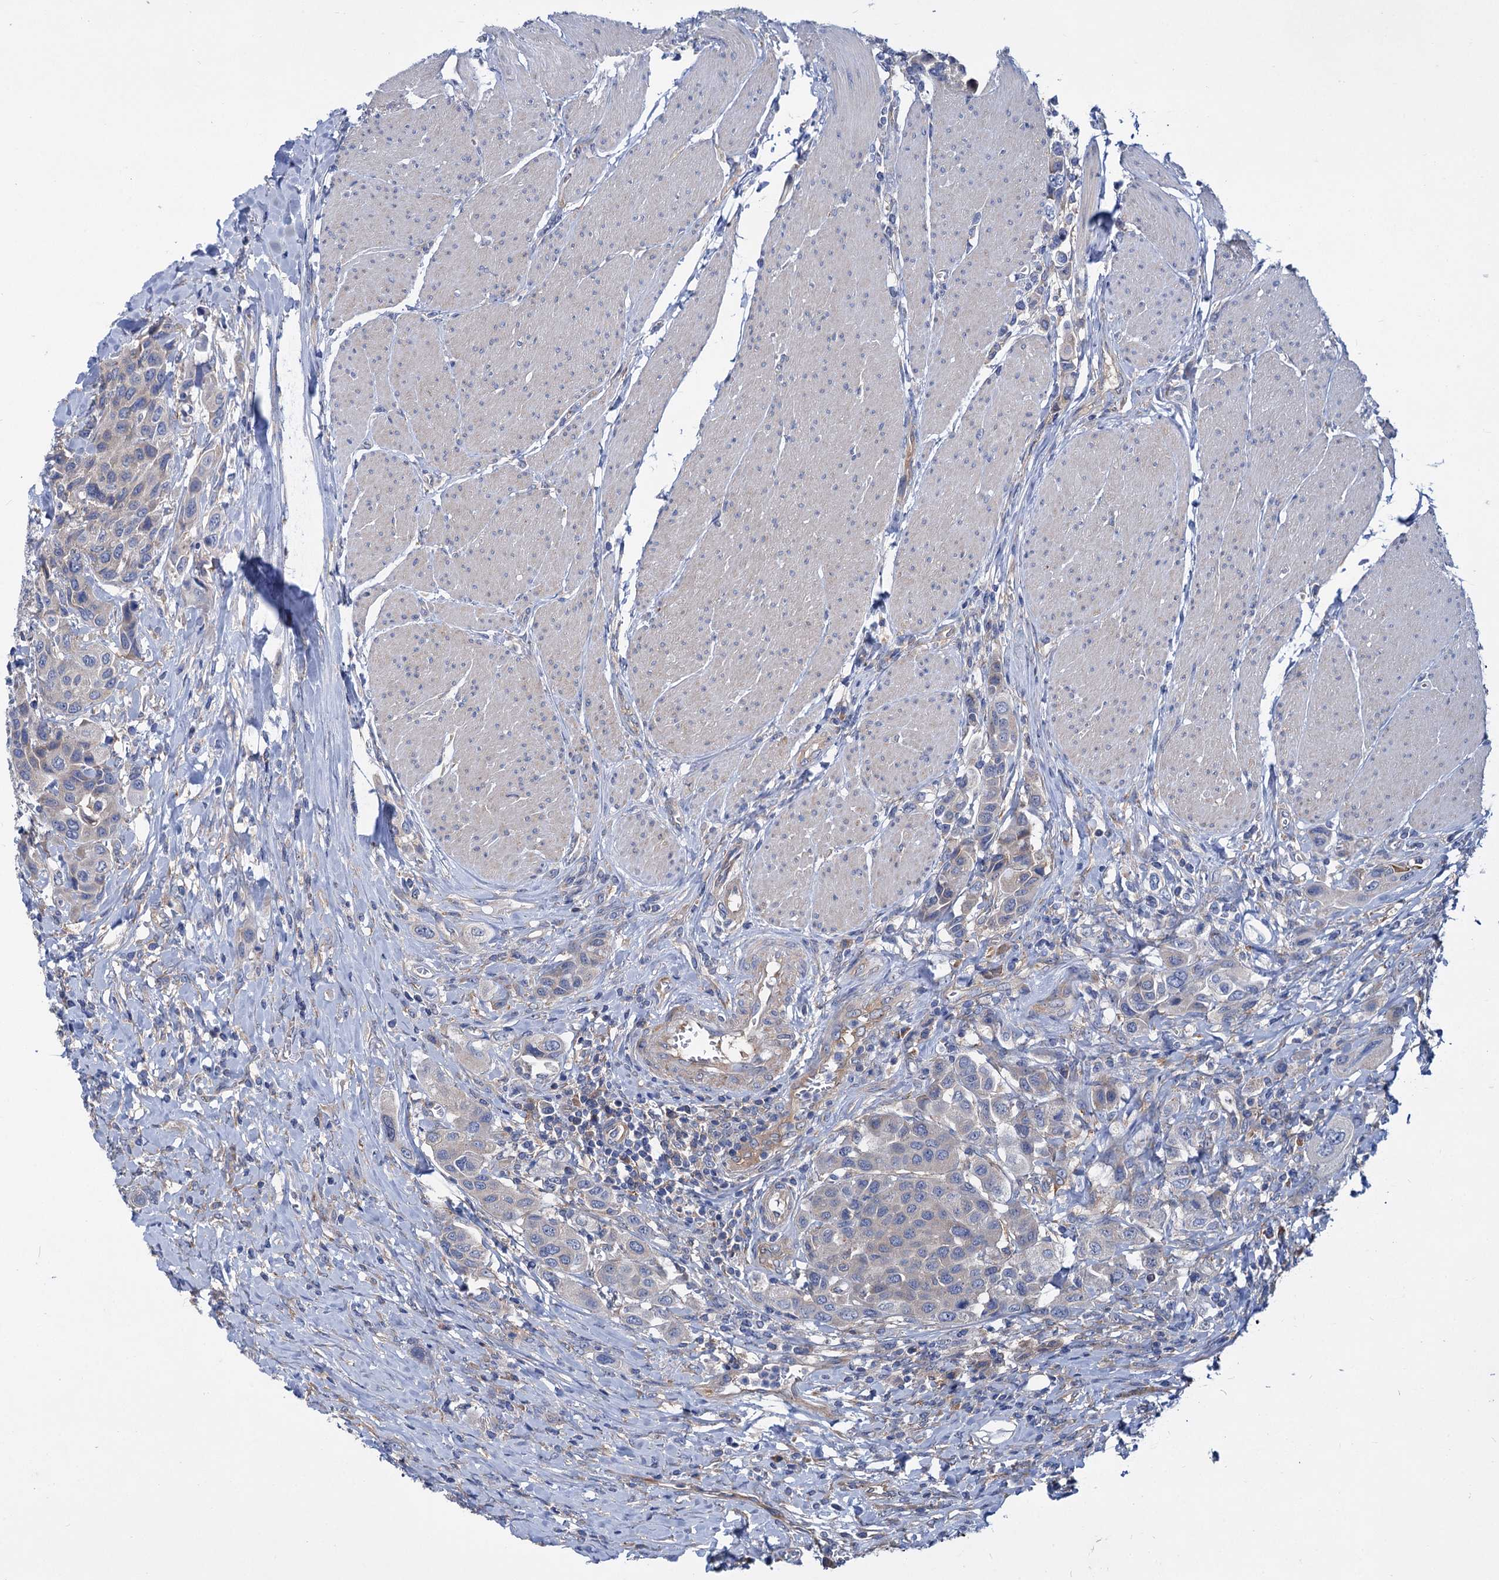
{"staining": {"intensity": "negative", "quantity": "none", "location": "none"}, "tissue": "urothelial cancer", "cell_type": "Tumor cells", "image_type": "cancer", "snomed": [{"axis": "morphology", "description": "Urothelial carcinoma, High grade"}, {"axis": "topography", "description": "Urinary bladder"}], "caption": "DAB (3,3'-diaminobenzidine) immunohistochemical staining of high-grade urothelial carcinoma exhibits no significant expression in tumor cells.", "gene": "TRIM55", "patient": {"sex": "male", "age": 50}}